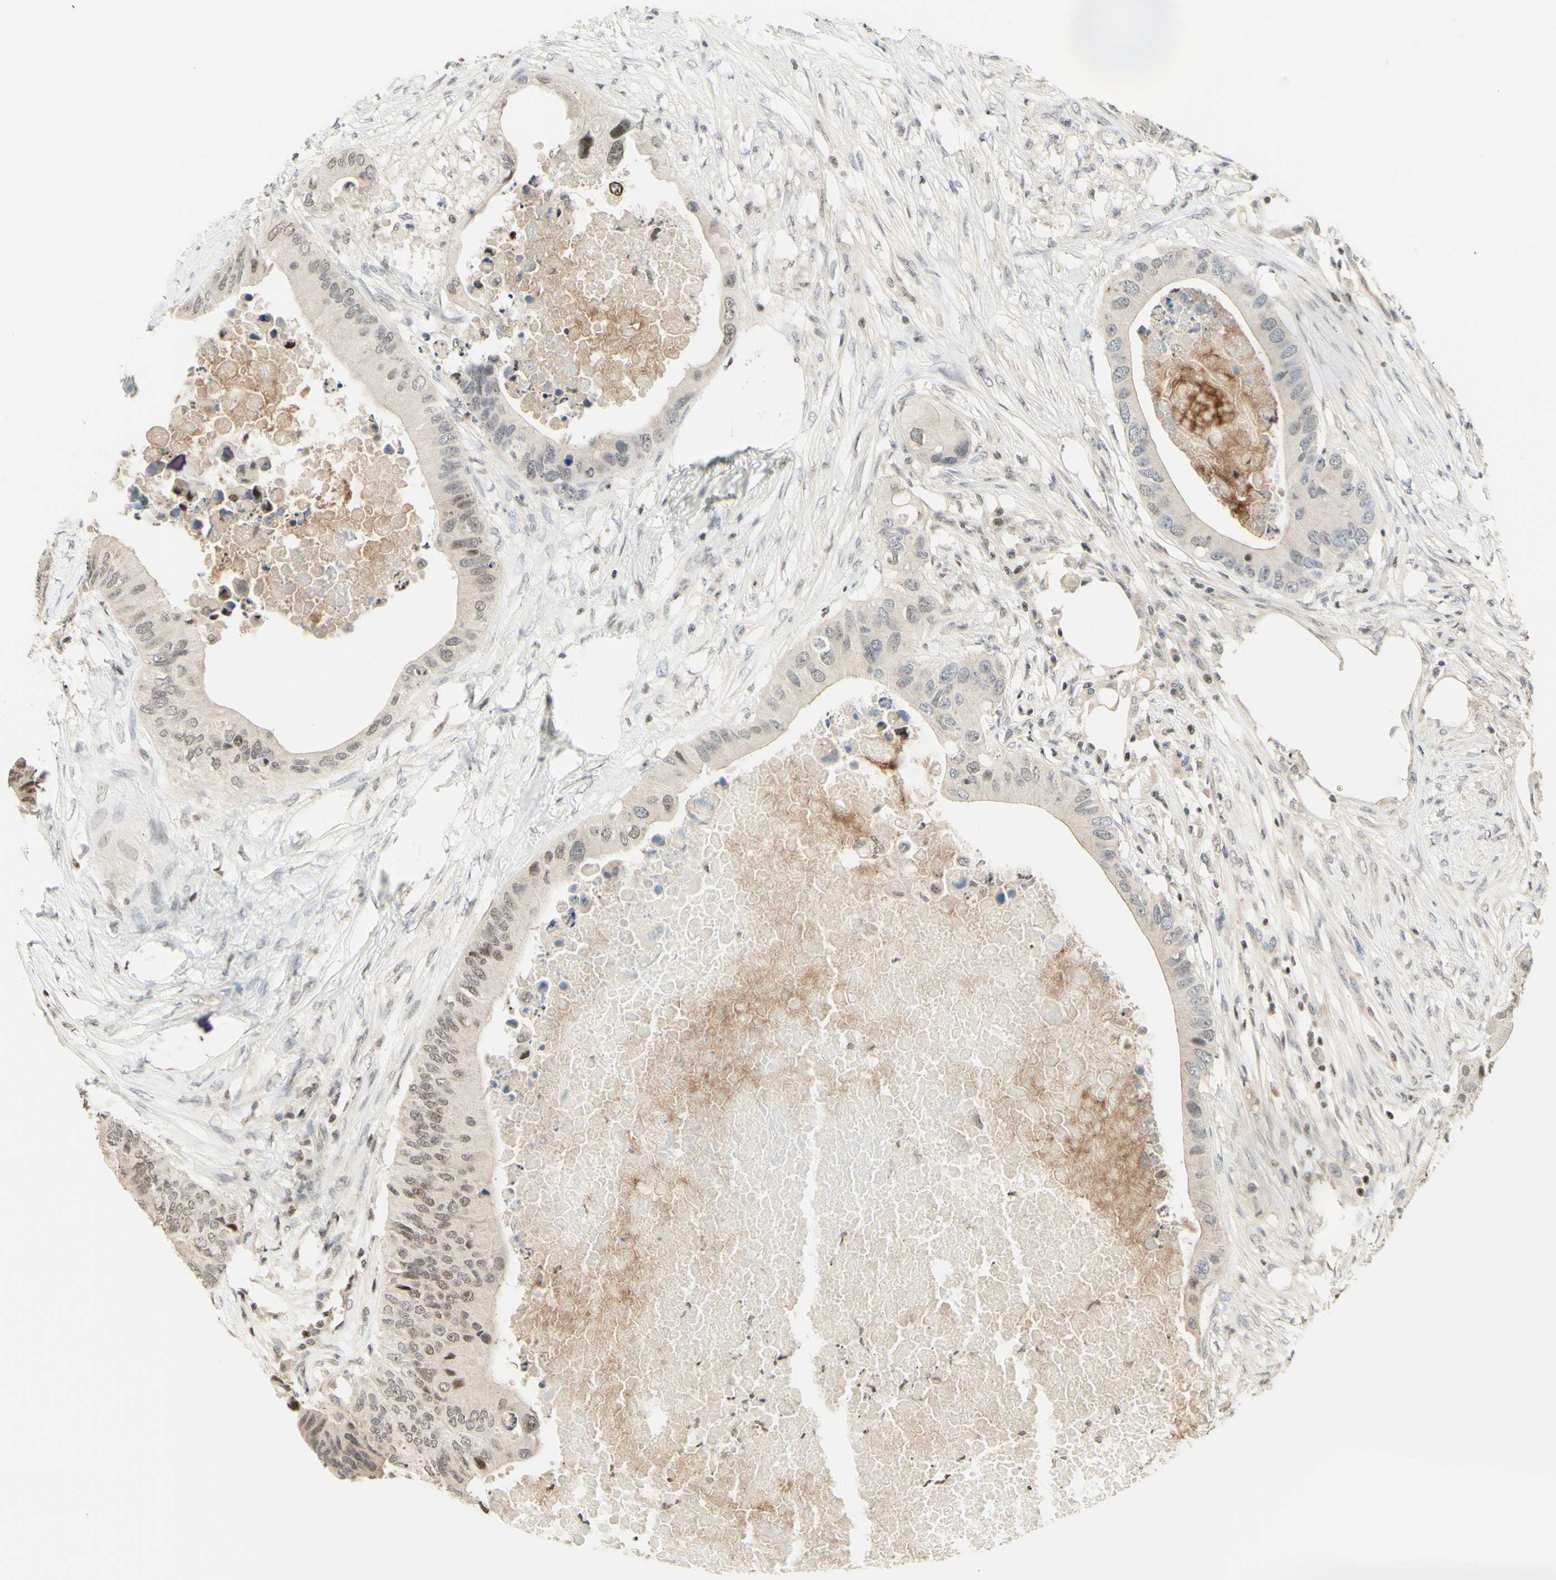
{"staining": {"intensity": "weak", "quantity": "<25%", "location": "nuclear"}, "tissue": "colorectal cancer", "cell_type": "Tumor cells", "image_type": "cancer", "snomed": [{"axis": "morphology", "description": "Adenocarcinoma, NOS"}, {"axis": "topography", "description": "Colon"}], "caption": "Tumor cells show no significant protein positivity in colorectal cancer (adenocarcinoma). (DAB (3,3'-diaminobenzidine) IHC, high magnification).", "gene": "CDKL5", "patient": {"sex": "male", "age": 71}}